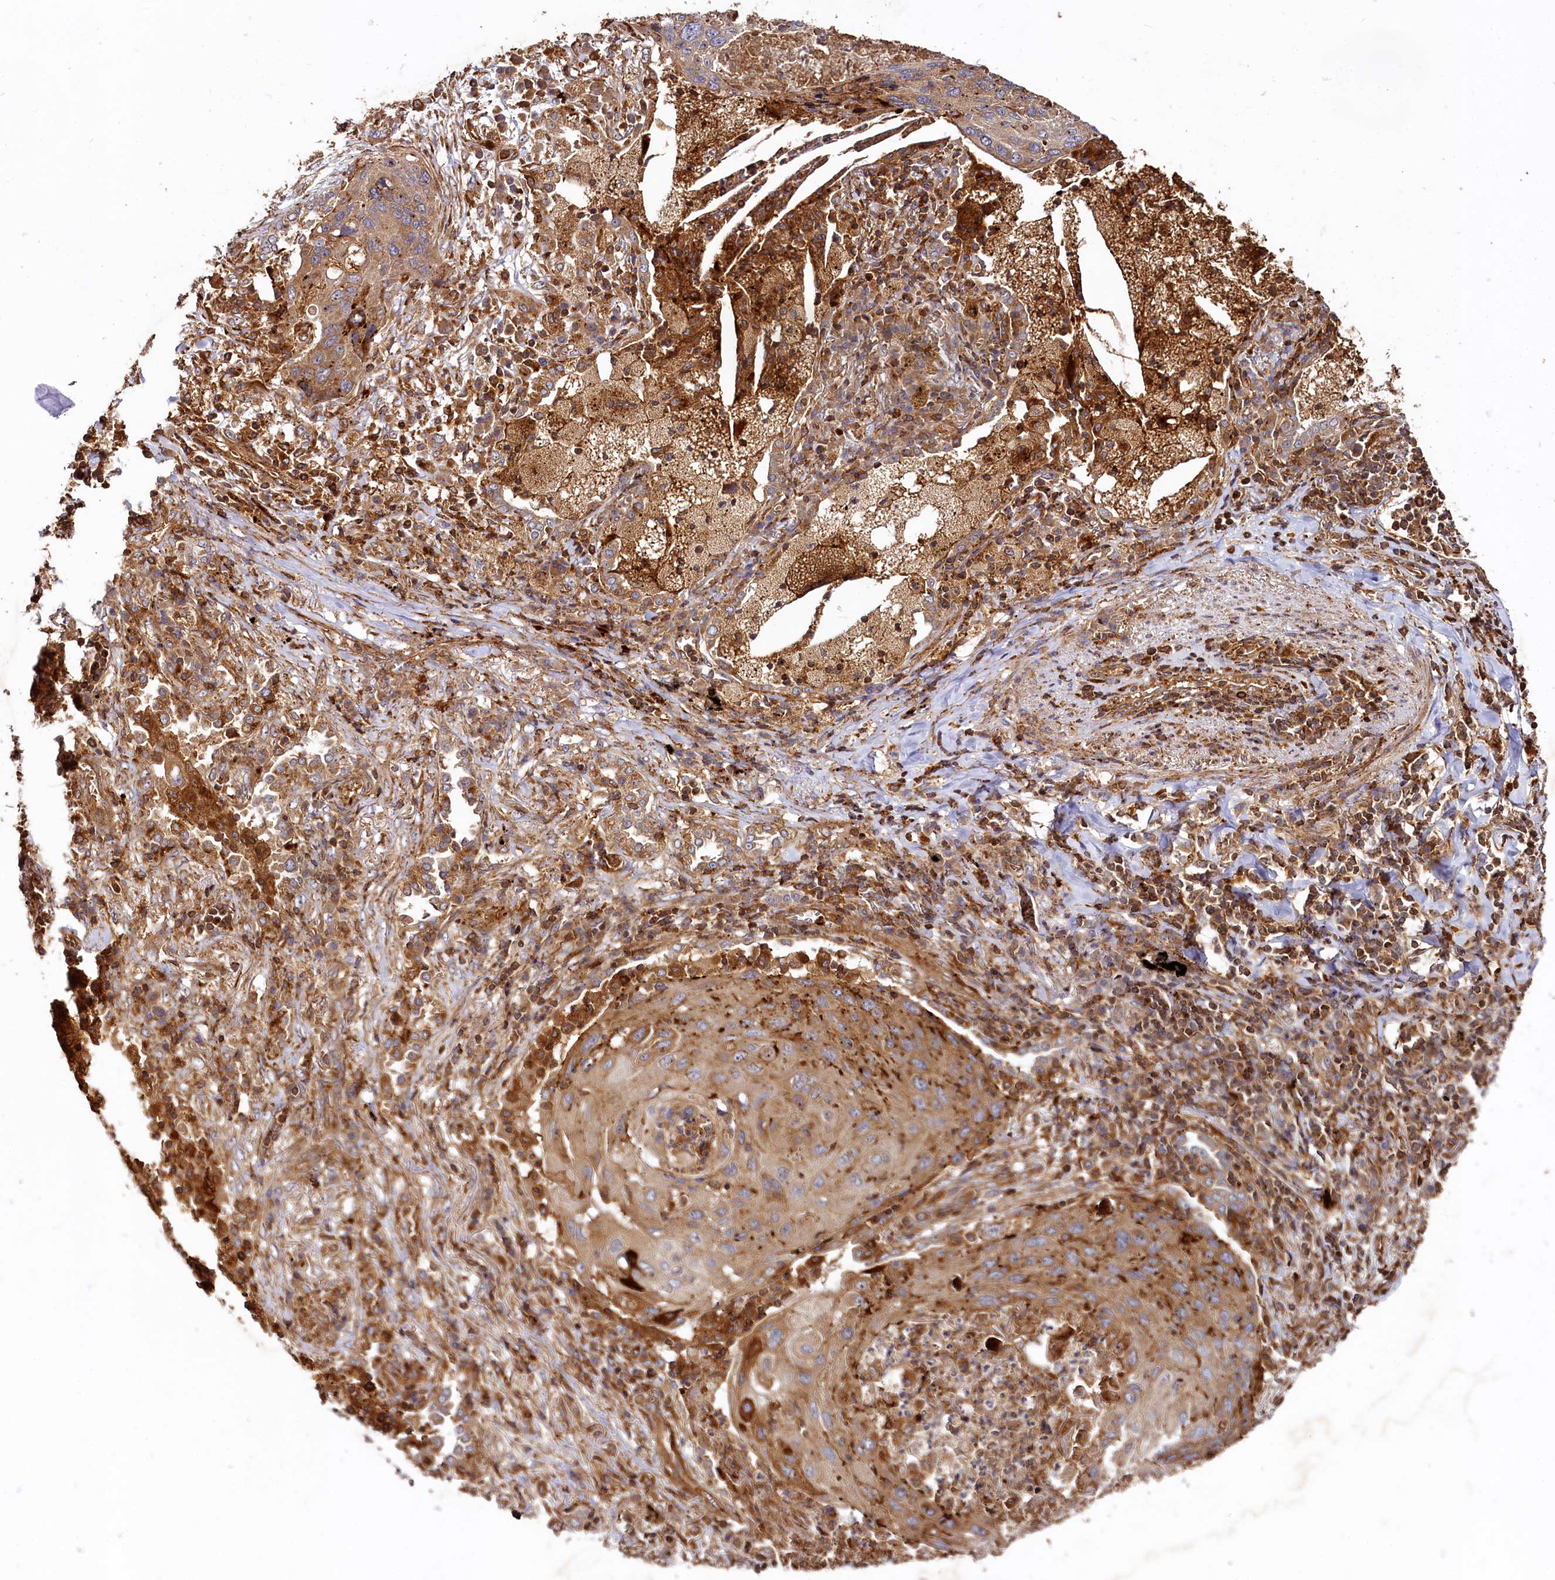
{"staining": {"intensity": "moderate", "quantity": ">75%", "location": "cytoplasmic/membranous"}, "tissue": "lung cancer", "cell_type": "Tumor cells", "image_type": "cancer", "snomed": [{"axis": "morphology", "description": "Squamous cell carcinoma, NOS"}, {"axis": "topography", "description": "Lung"}], "caption": "A histopathology image of lung cancer (squamous cell carcinoma) stained for a protein demonstrates moderate cytoplasmic/membranous brown staining in tumor cells. (DAB IHC with brightfield microscopy, high magnification).", "gene": "WDR73", "patient": {"sex": "female", "age": 63}}